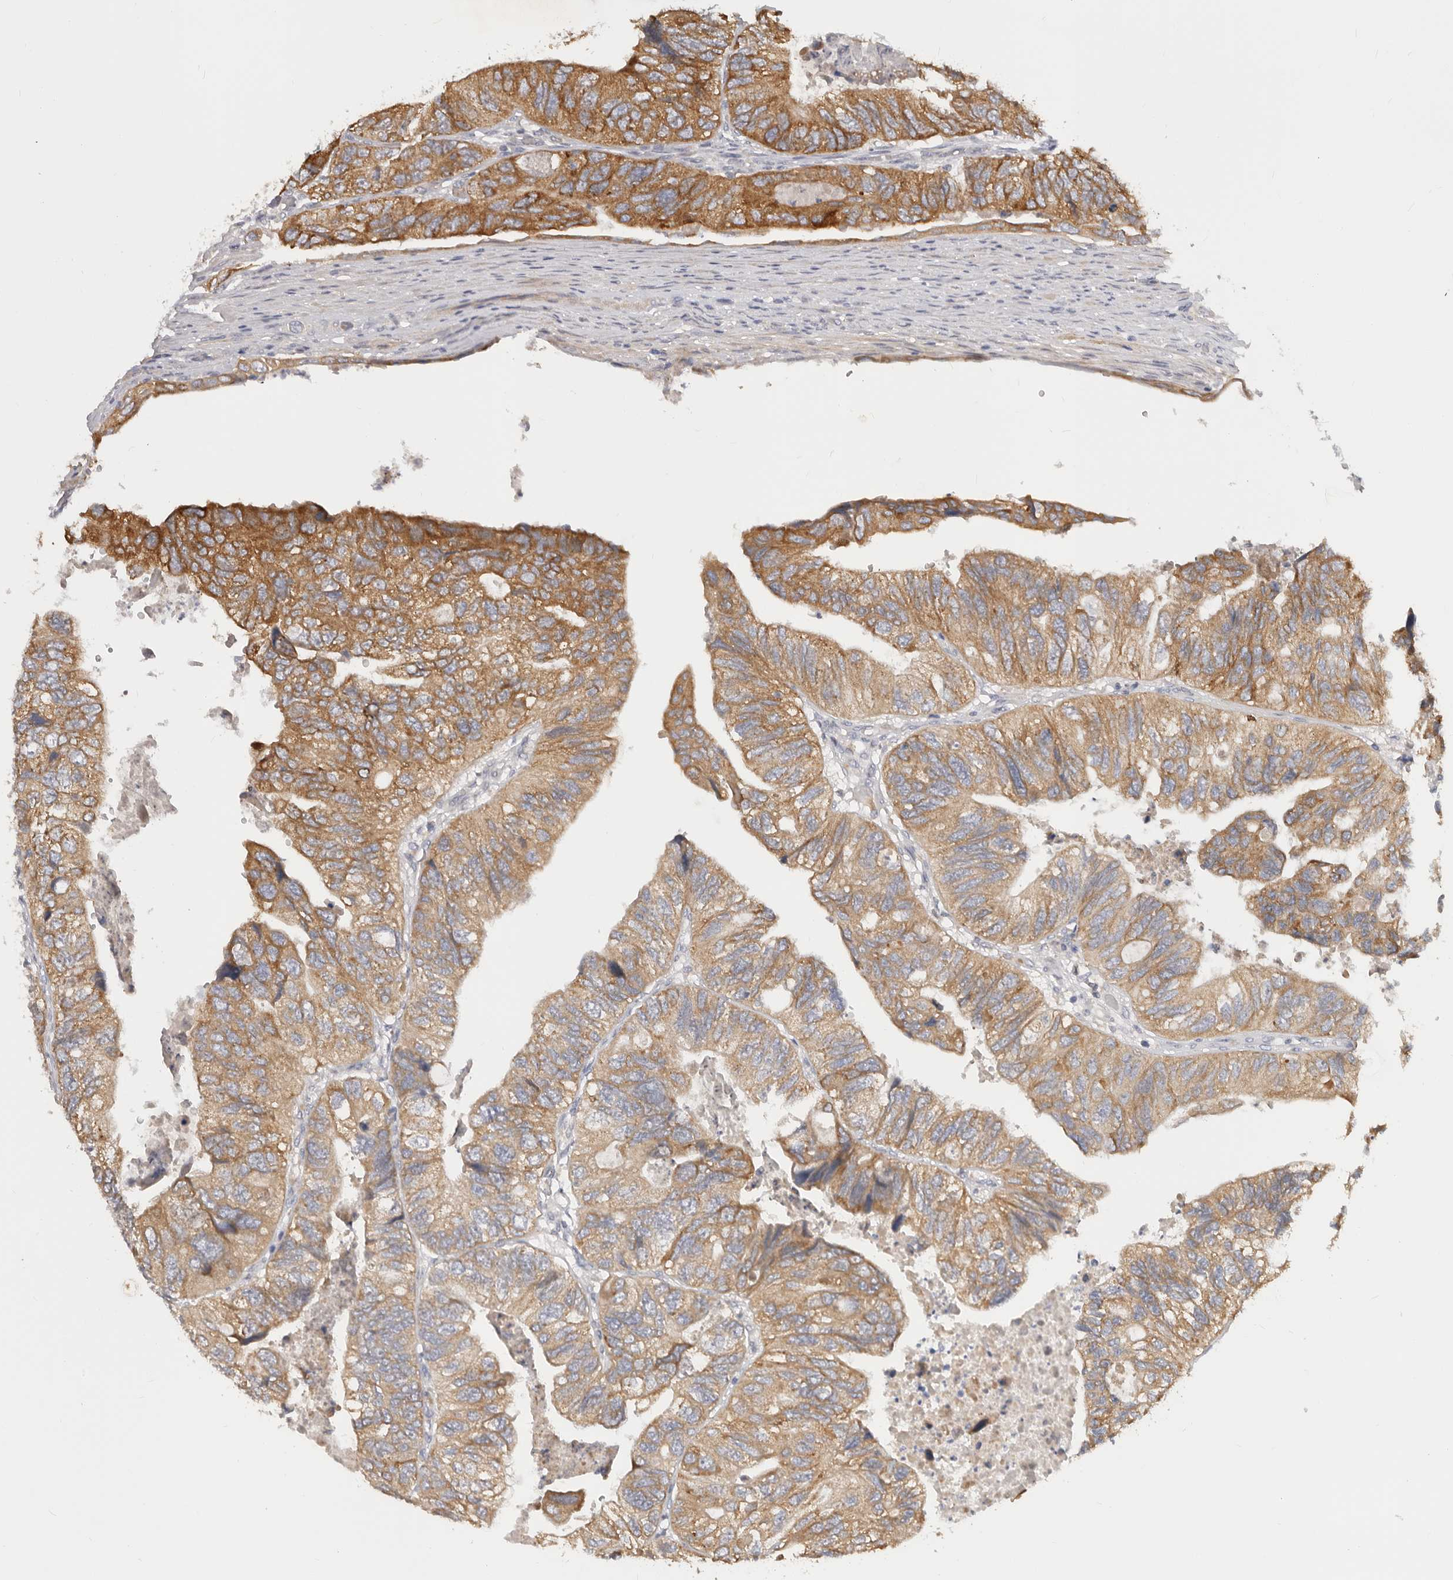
{"staining": {"intensity": "moderate", "quantity": ">75%", "location": "cytoplasmic/membranous"}, "tissue": "colorectal cancer", "cell_type": "Tumor cells", "image_type": "cancer", "snomed": [{"axis": "morphology", "description": "Adenocarcinoma, NOS"}, {"axis": "topography", "description": "Rectum"}], "caption": "This is an image of immunohistochemistry staining of colorectal adenocarcinoma, which shows moderate positivity in the cytoplasmic/membranous of tumor cells.", "gene": "TFB2M", "patient": {"sex": "male", "age": 63}}